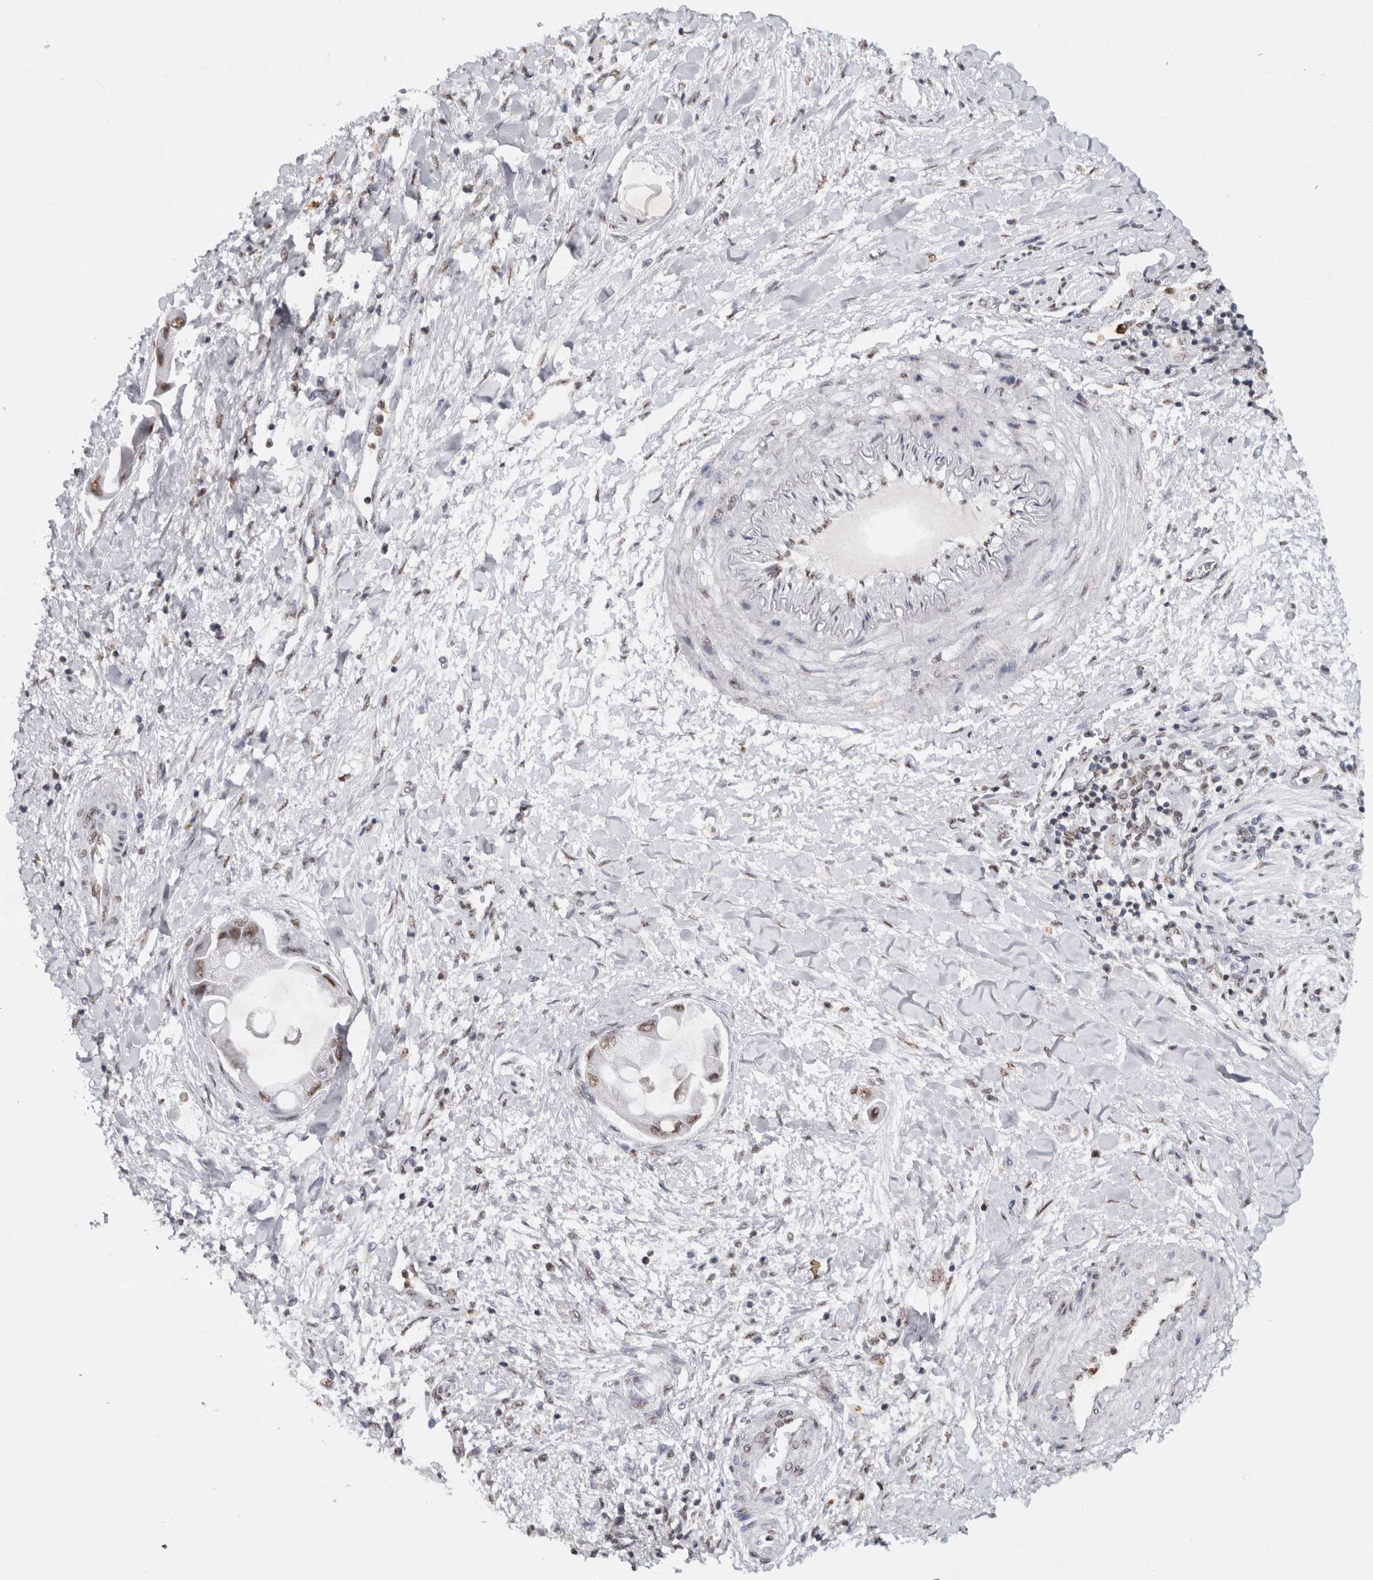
{"staining": {"intensity": "weak", "quantity": ">75%", "location": "nuclear"}, "tissue": "liver cancer", "cell_type": "Tumor cells", "image_type": "cancer", "snomed": [{"axis": "morphology", "description": "Cholangiocarcinoma"}, {"axis": "topography", "description": "Liver"}], "caption": "About >75% of tumor cells in cholangiocarcinoma (liver) reveal weak nuclear protein expression as visualized by brown immunohistochemical staining.", "gene": "RPS6KA2", "patient": {"sex": "male", "age": 50}}